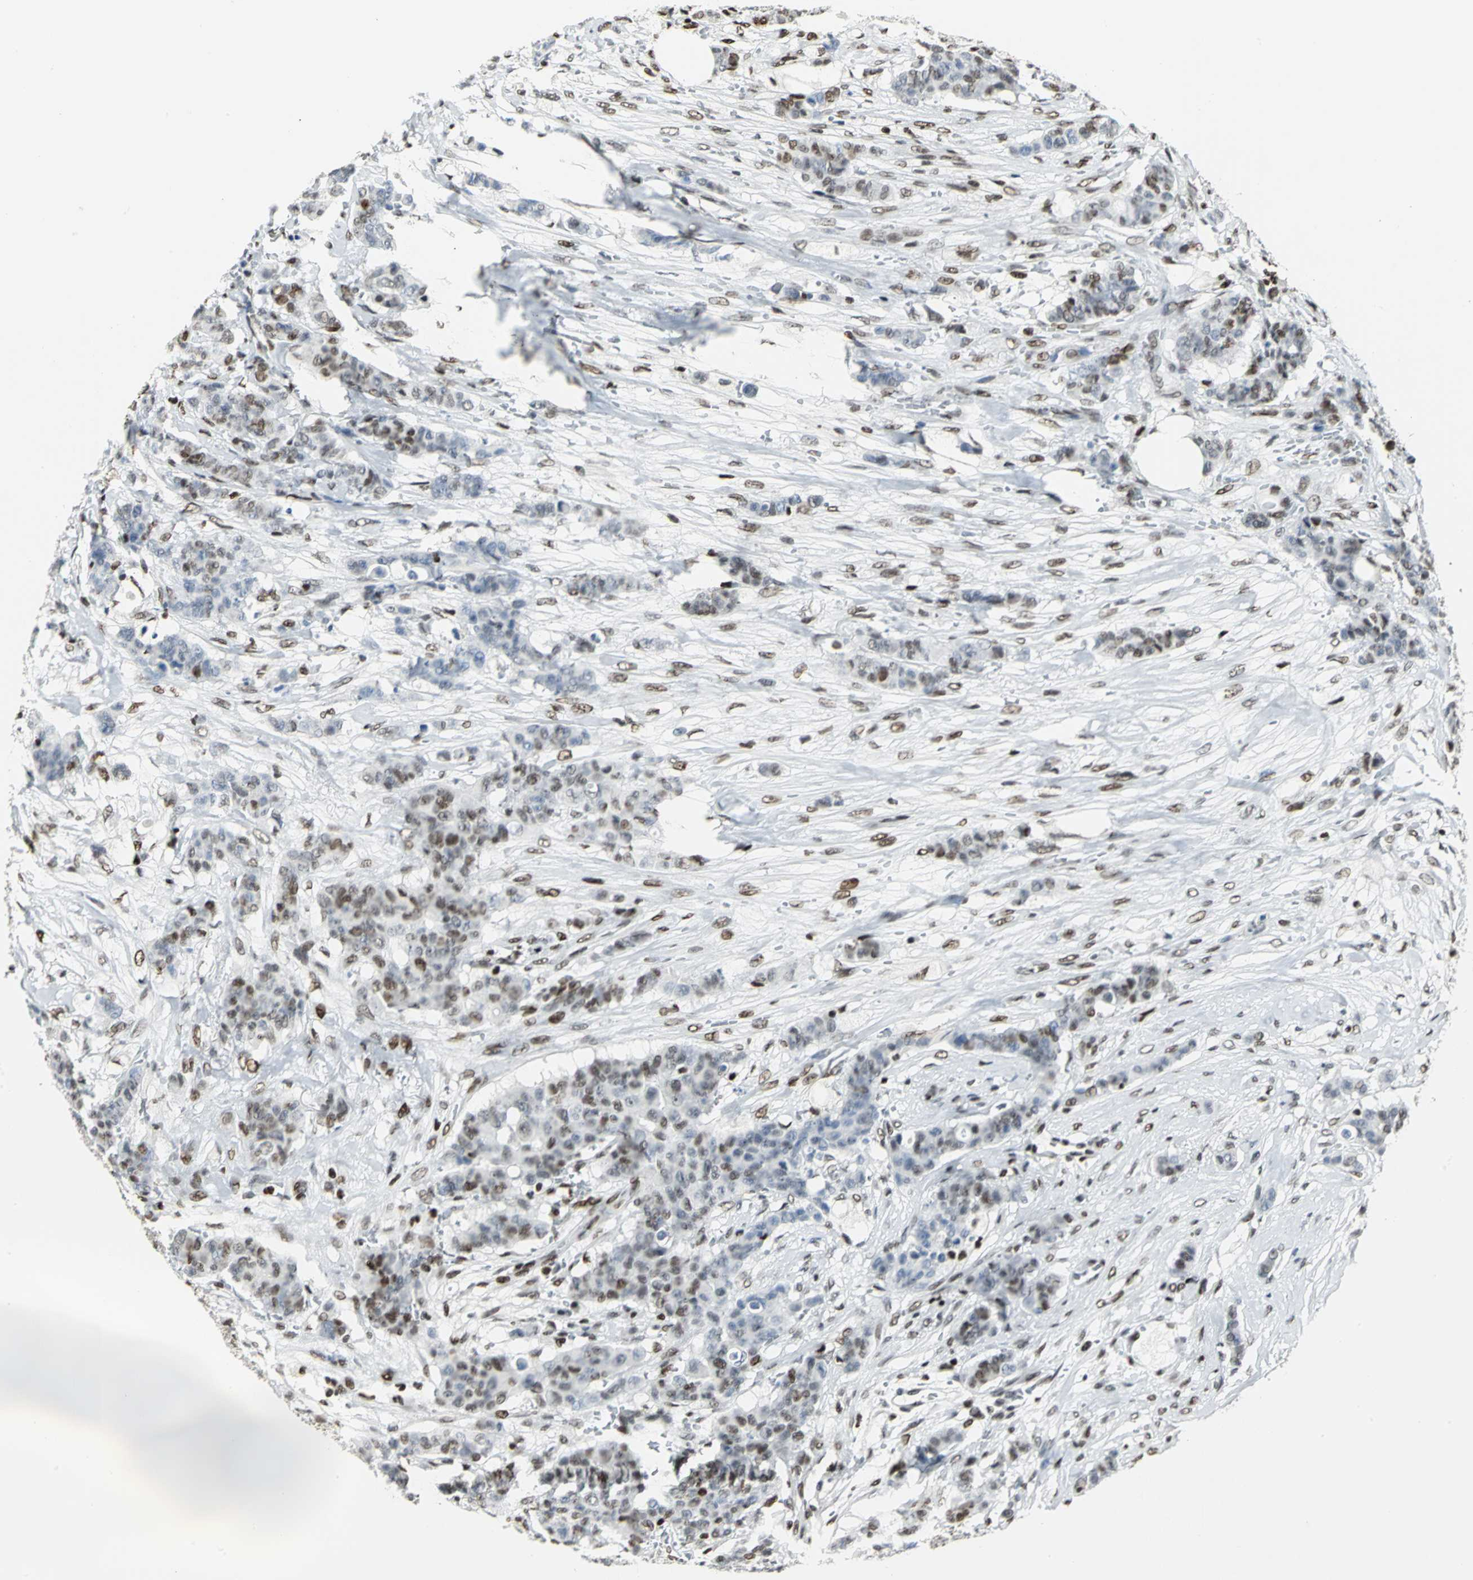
{"staining": {"intensity": "strong", "quantity": "25%-75%", "location": "nuclear"}, "tissue": "breast cancer", "cell_type": "Tumor cells", "image_type": "cancer", "snomed": [{"axis": "morphology", "description": "Duct carcinoma"}, {"axis": "topography", "description": "Breast"}], "caption": "Brown immunohistochemical staining in breast invasive ductal carcinoma exhibits strong nuclear expression in about 25%-75% of tumor cells. (Stains: DAB in brown, nuclei in blue, Microscopy: brightfield microscopy at high magnification).", "gene": "HNRNPD", "patient": {"sex": "female", "age": 40}}